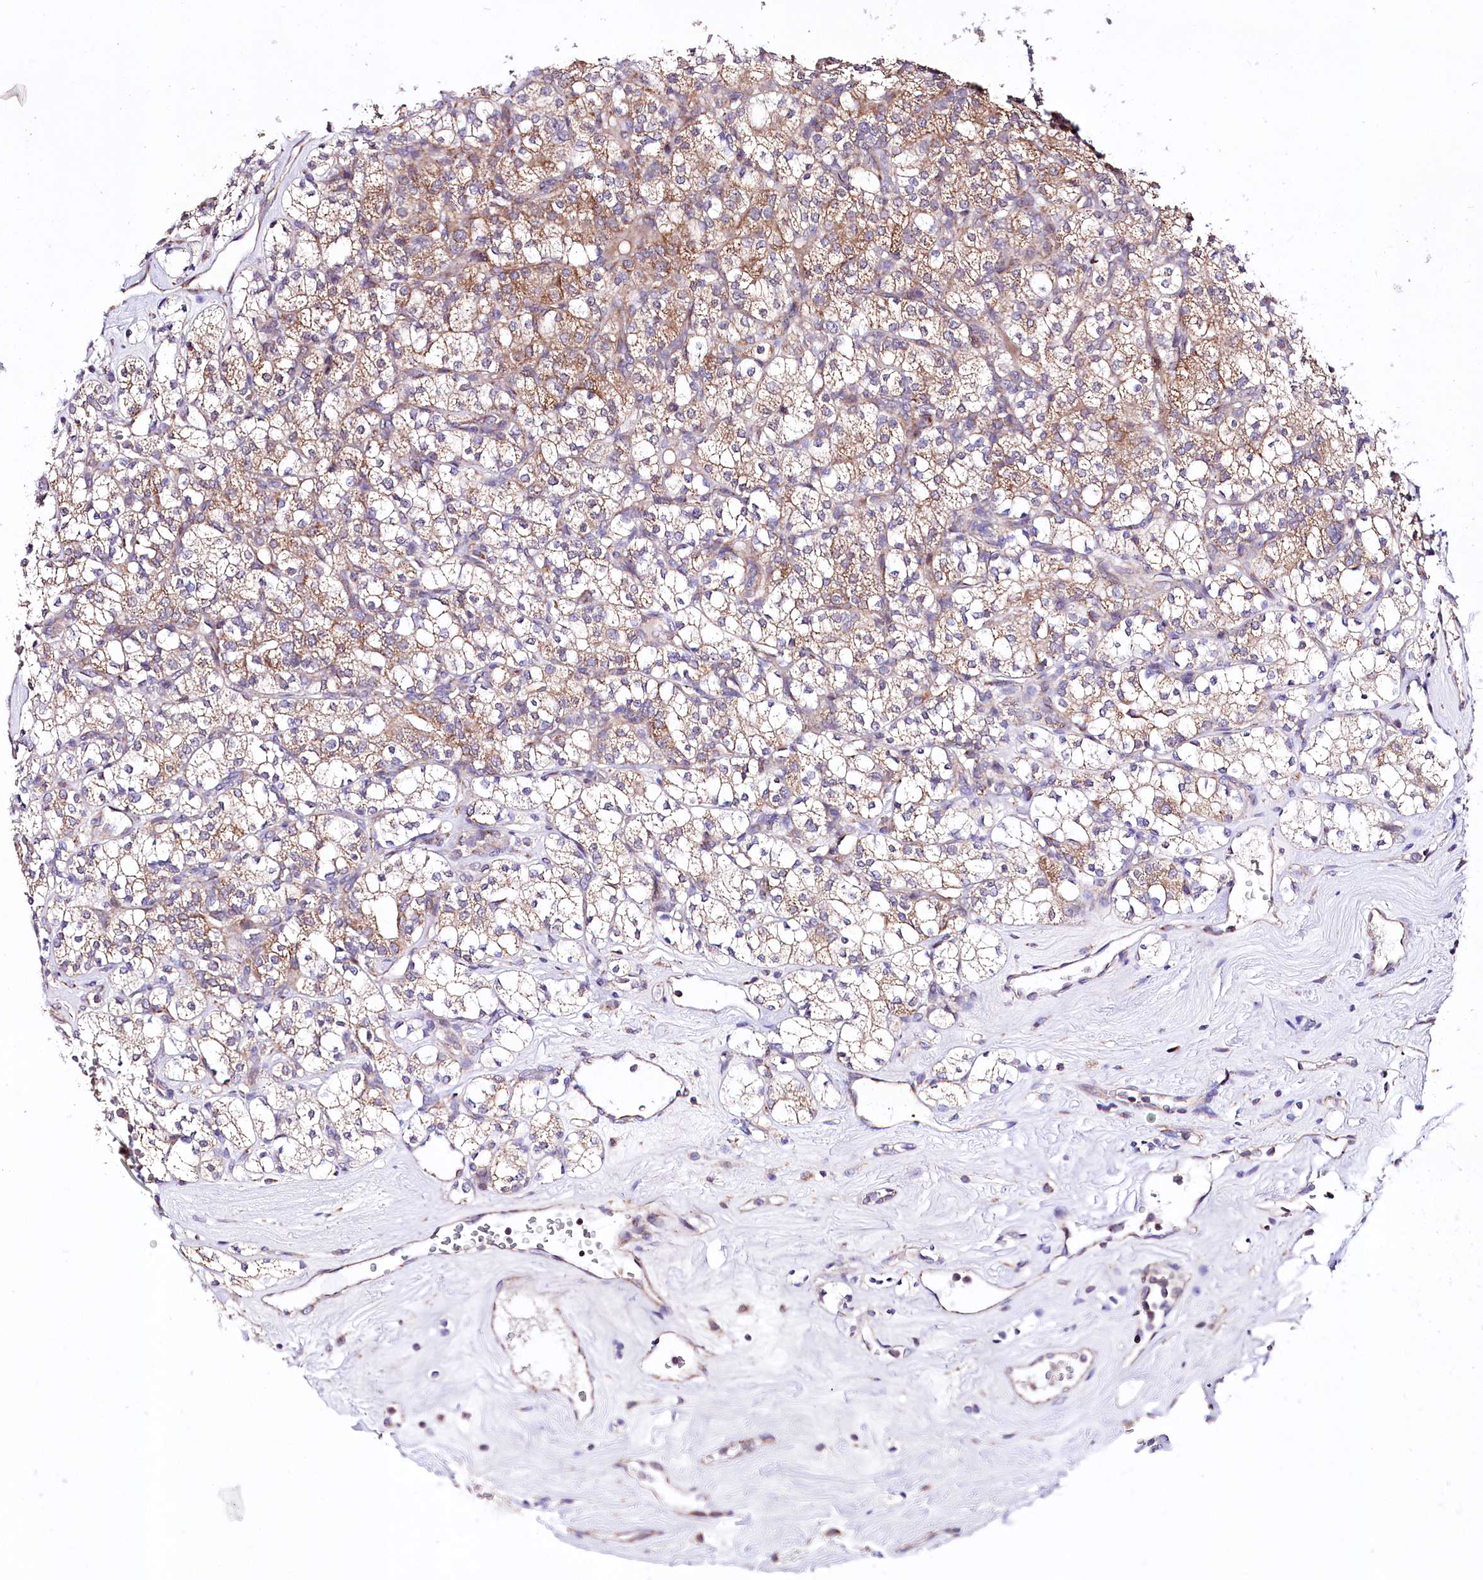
{"staining": {"intensity": "moderate", "quantity": "25%-75%", "location": "cytoplasmic/membranous"}, "tissue": "renal cancer", "cell_type": "Tumor cells", "image_type": "cancer", "snomed": [{"axis": "morphology", "description": "Adenocarcinoma, NOS"}, {"axis": "topography", "description": "Kidney"}], "caption": "An immunohistochemistry histopathology image of tumor tissue is shown. Protein staining in brown highlights moderate cytoplasmic/membranous positivity in adenocarcinoma (renal) within tumor cells. Immunohistochemistry (ihc) stains the protein in brown and the nuclei are stained blue.", "gene": "ATE1", "patient": {"sex": "male", "age": 77}}